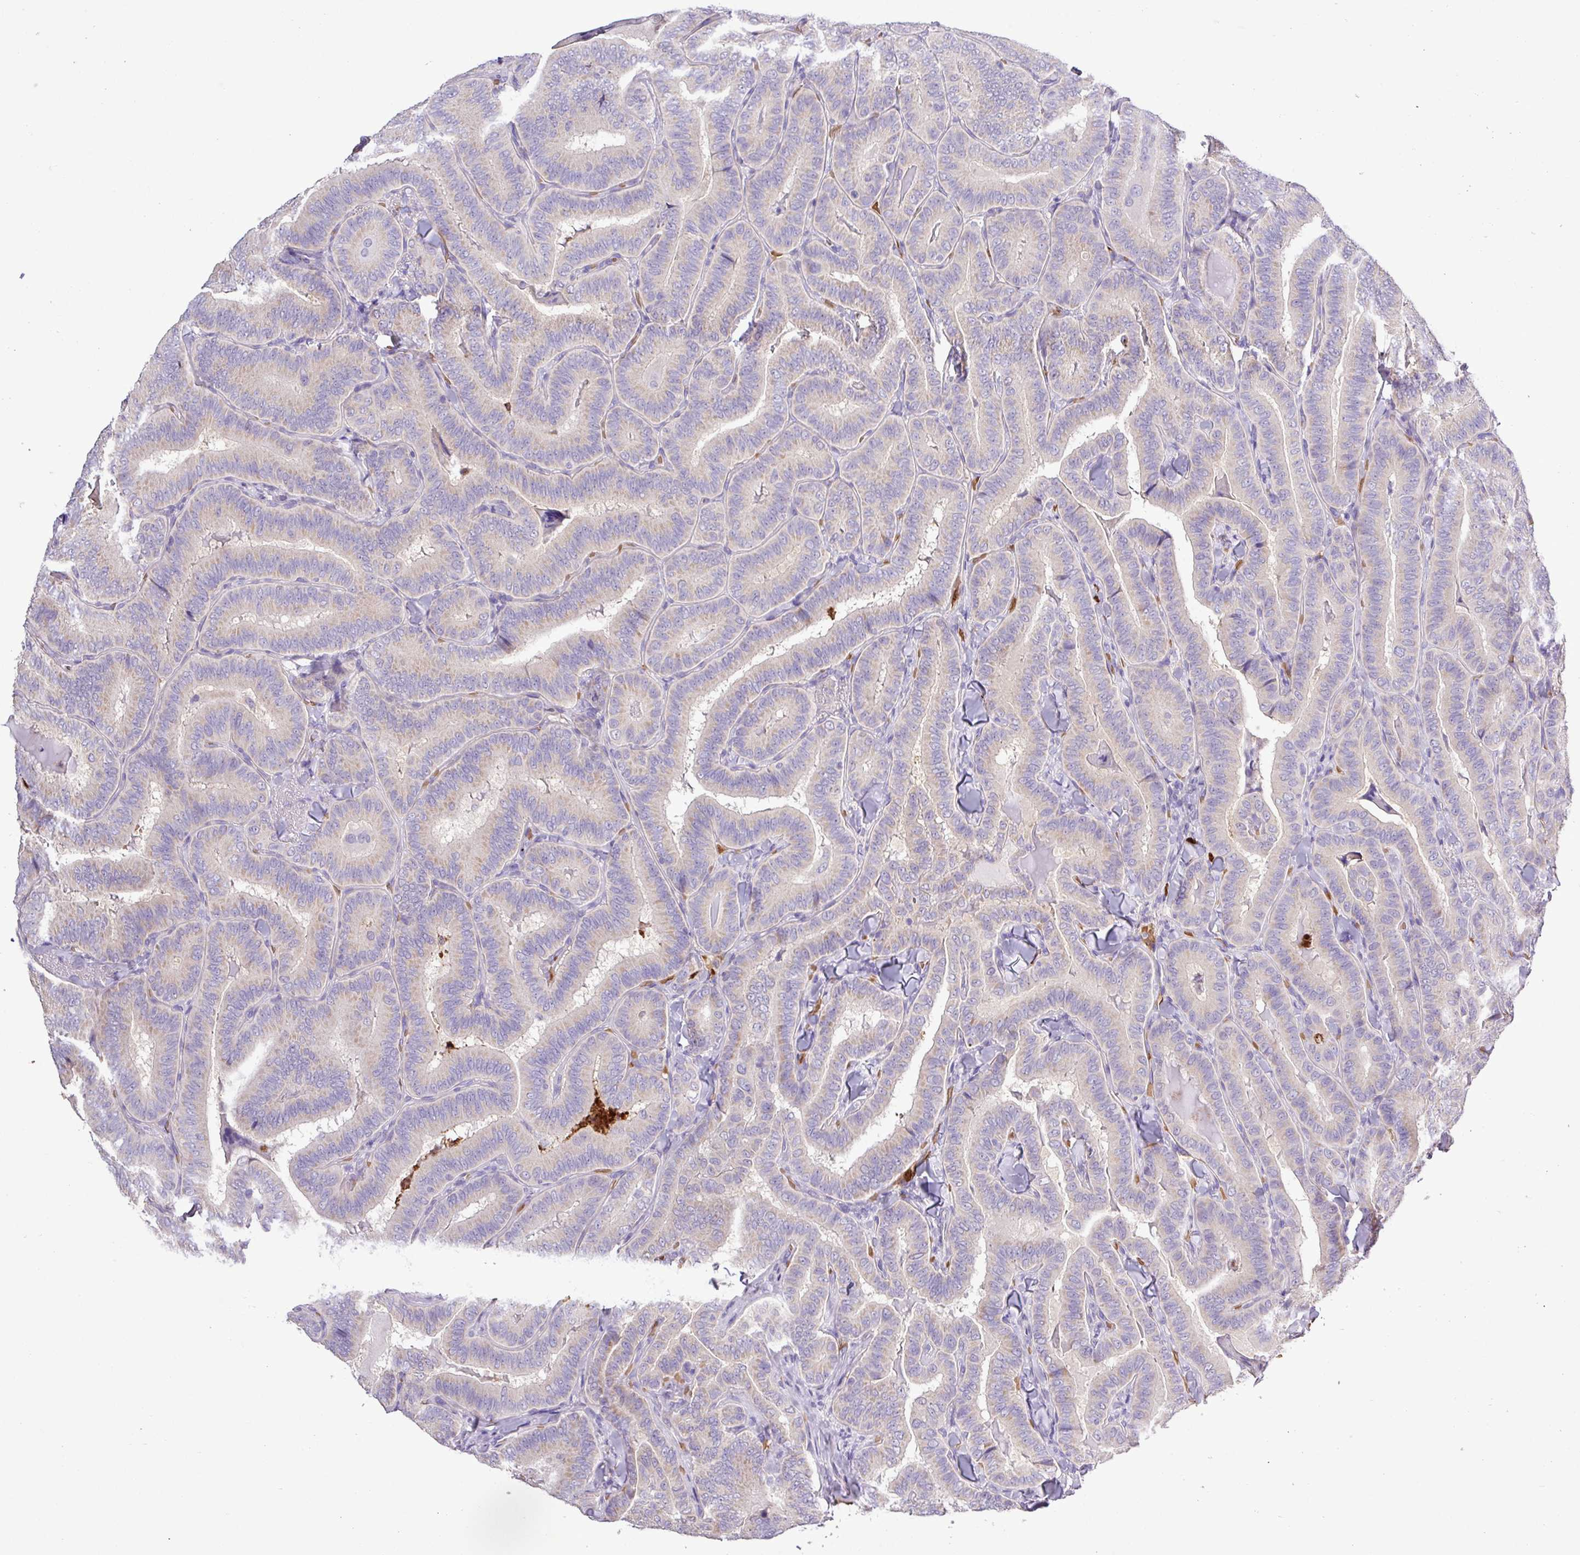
{"staining": {"intensity": "negative", "quantity": "none", "location": "none"}, "tissue": "thyroid cancer", "cell_type": "Tumor cells", "image_type": "cancer", "snomed": [{"axis": "morphology", "description": "Papillary adenocarcinoma, NOS"}, {"axis": "topography", "description": "Thyroid gland"}], "caption": "Micrograph shows no significant protein expression in tumor cells of thyroid cancer (papillary adenocarcinoma). The staining is performed using DAB (3,3'-diaminobenzidine) brown chromogen with nuclei counter-stained in using hematoxylin.", "gene": "MGAT4B", "patient": {"sex": "male", "age": 61}}